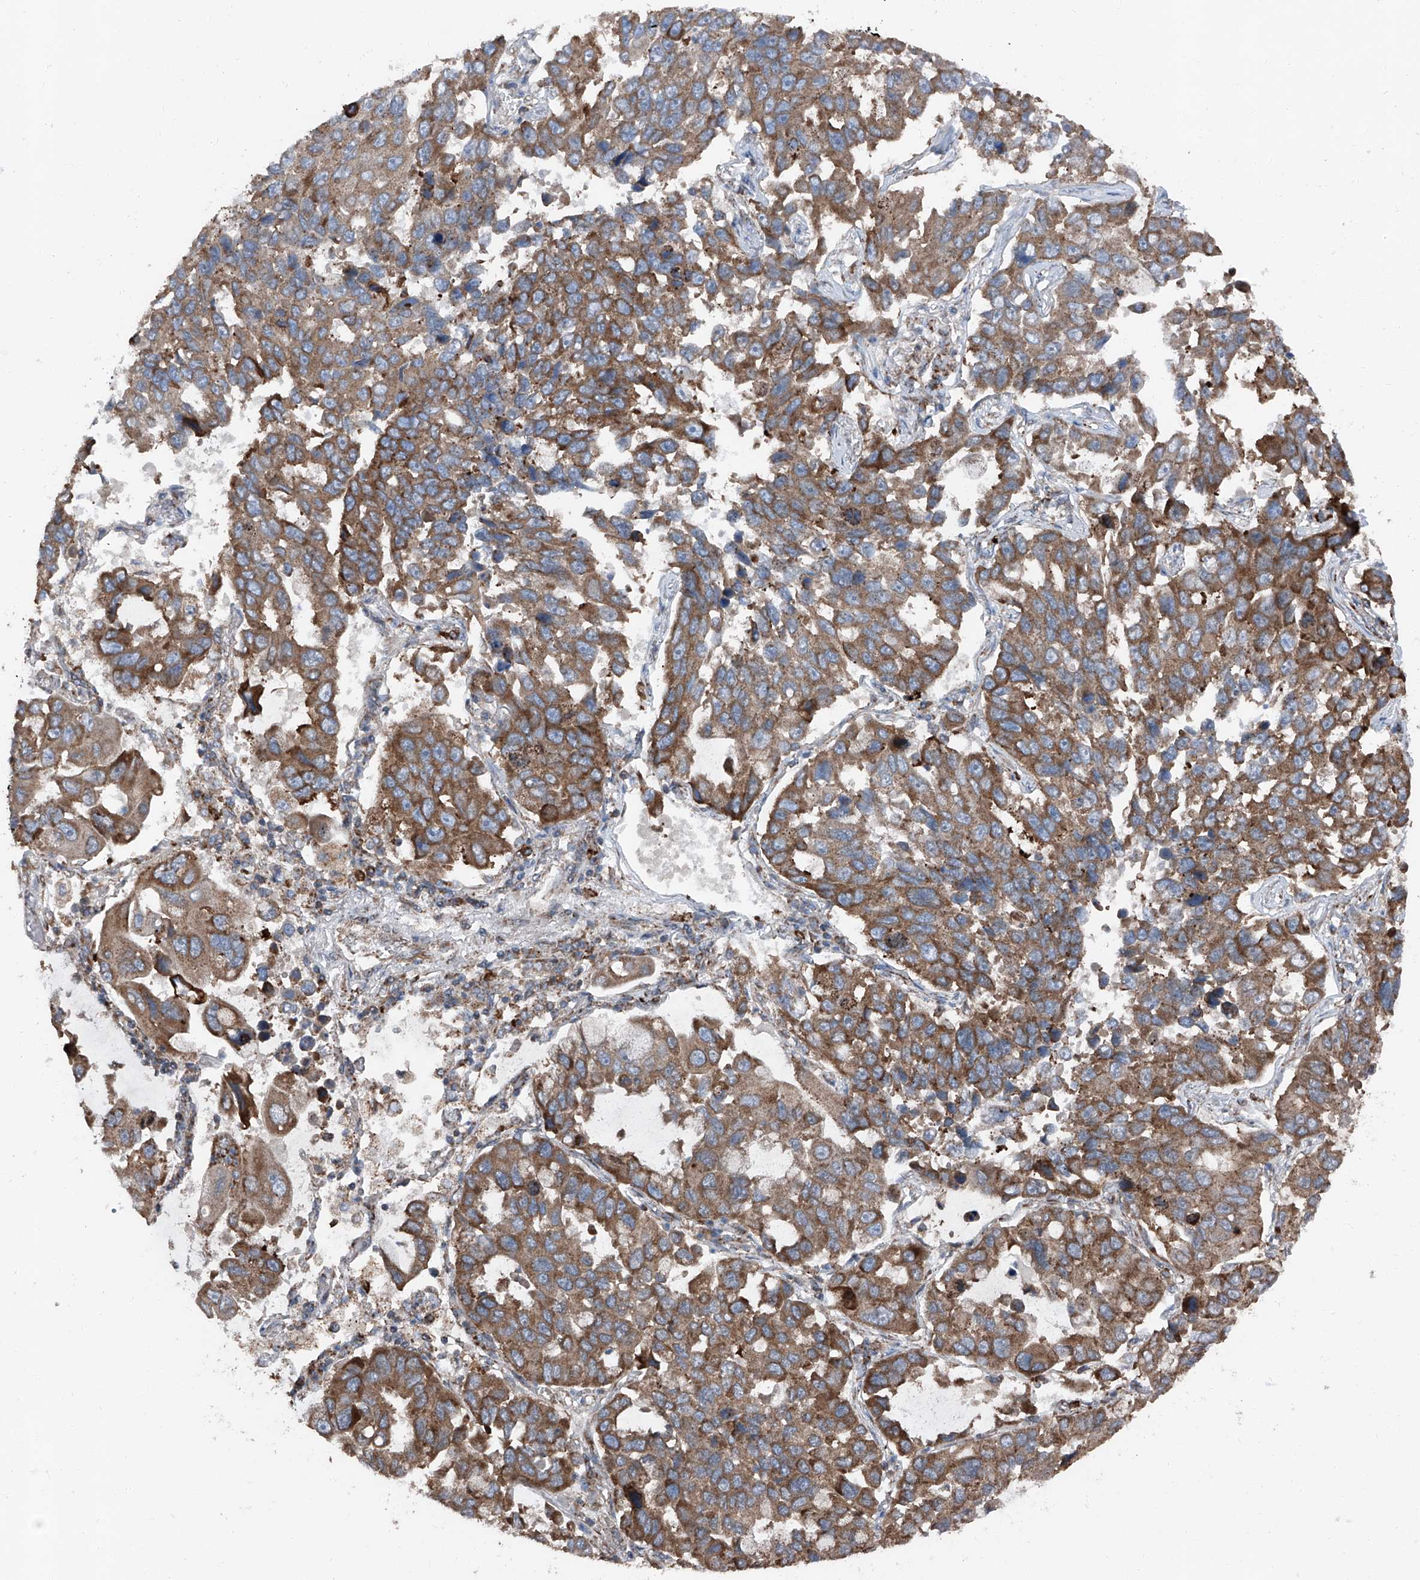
{"staining": {"intensity": "moderate", "quantity": ">75%", "location": "cytoplasmic/membranous"}, "tissue": "lung cancer", "cell_type": "Tumor cells", "image_type": "cancer", "snomed": [{"axis": "morphology", "description": "Adenocarcinoma, NOS"}, {"axis": "topography", "description": "Lung"}], "caption": "High-magnification brightfield microscopy of adenocarcinoma (lung) stained with DAB (3,3'-diaminobenzidine) (brown) and counterstained with hematoxylin (blue). tumor cells exhibit moderate cytoplasmic/membranous expression is present in about>75% of cells.", "gene": "LIMK1", "patient": {"sex": "male", "age": 64}}